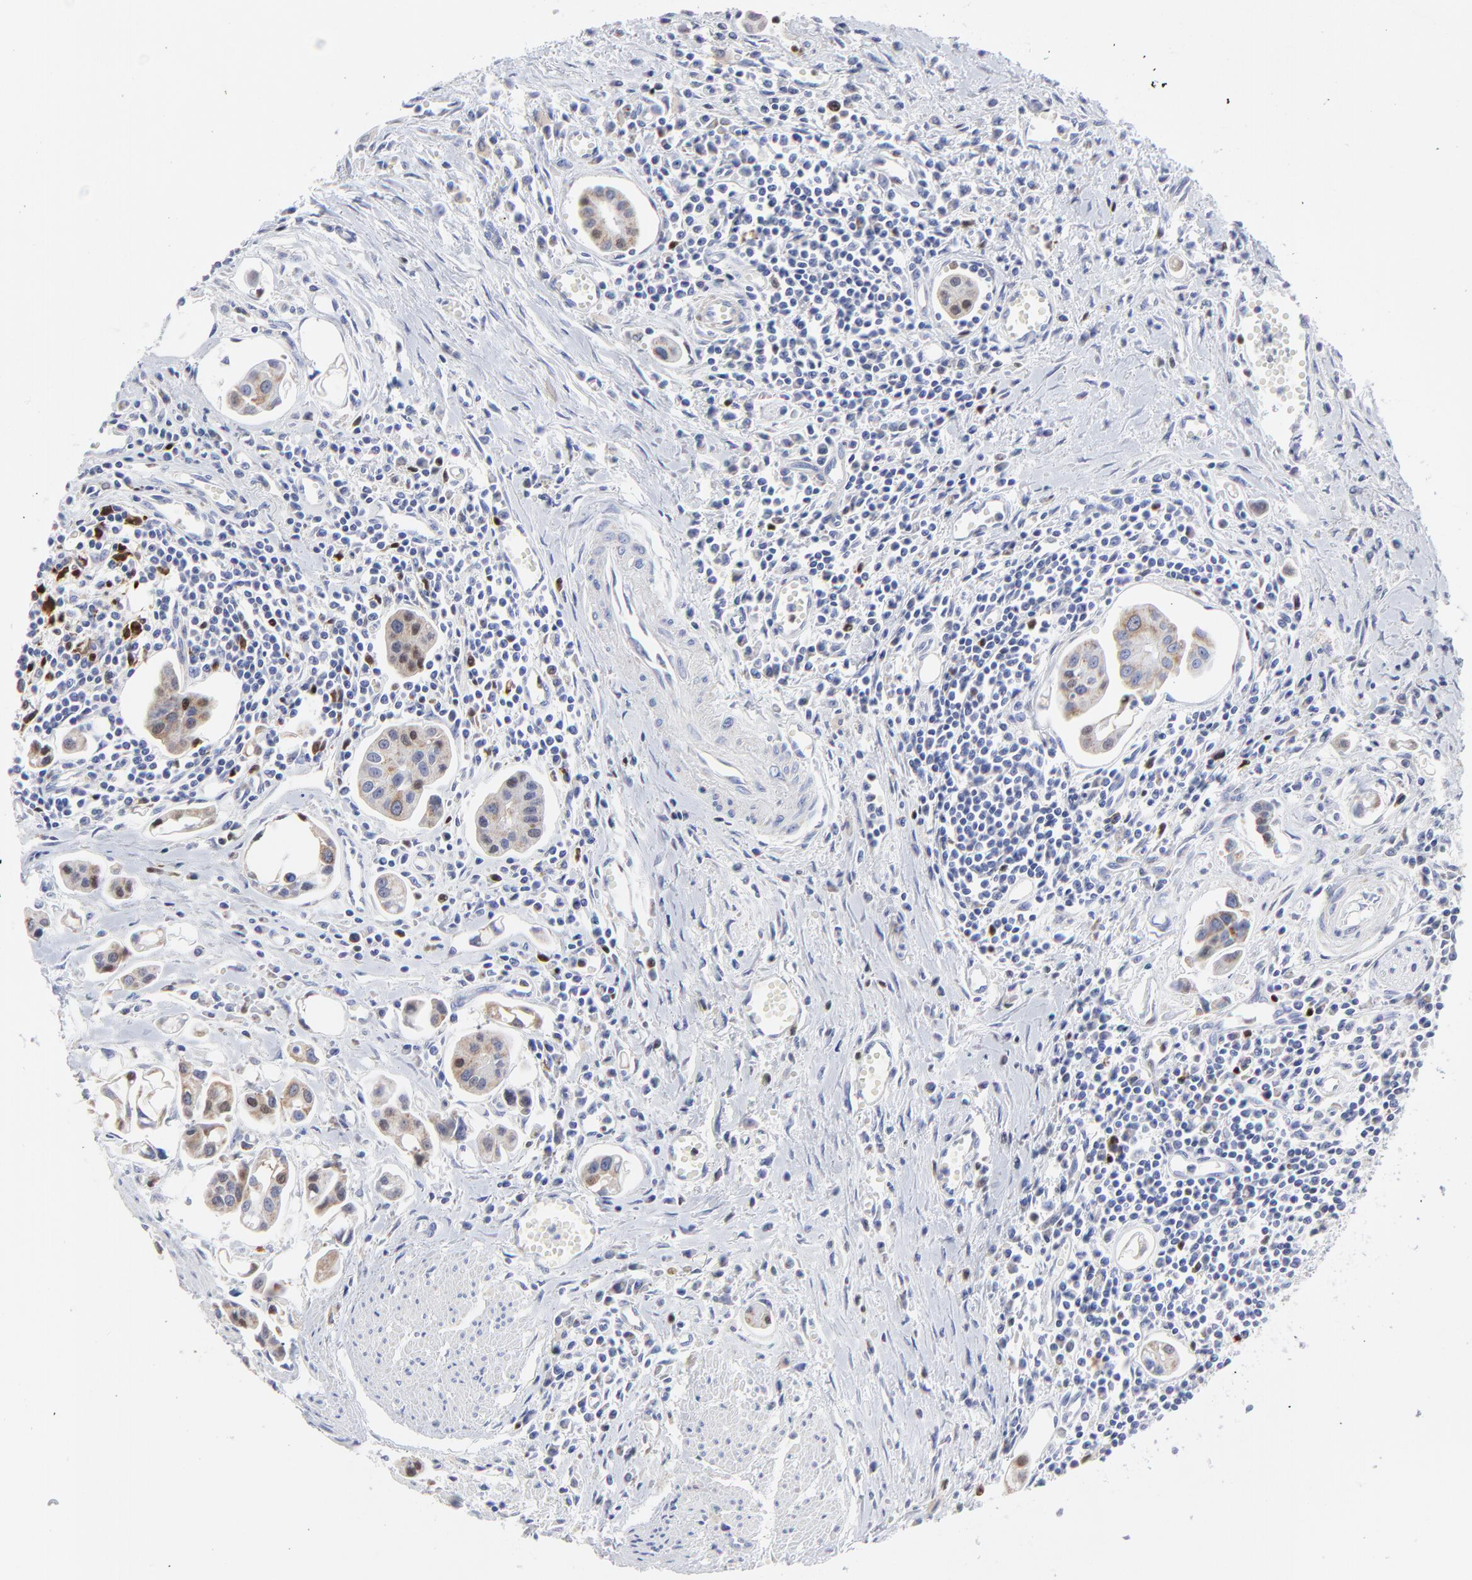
{"staining": {"intensity": "moderate", "quantity": ">75%", "location": "cytoplasmic/membranous,nuclear"}, "tissue": "urothelial cancer", "cell_type": "Tumor cells", "image_type": "cancer", "snomed": [{"axis": "morphology", "description": "Urothelial carcinoma, High grade"}, {"axis": "topography", "description": "Urinary bladder"}], "caption": "An image of human high-grade urothelial carcinoma stained for a protein demonstrates moderate cytoplasmic/membranous and nuclear brown staining in tumor cells.", "gene": "NCAPH", "patient": {"sex": "male", "age": 66}}